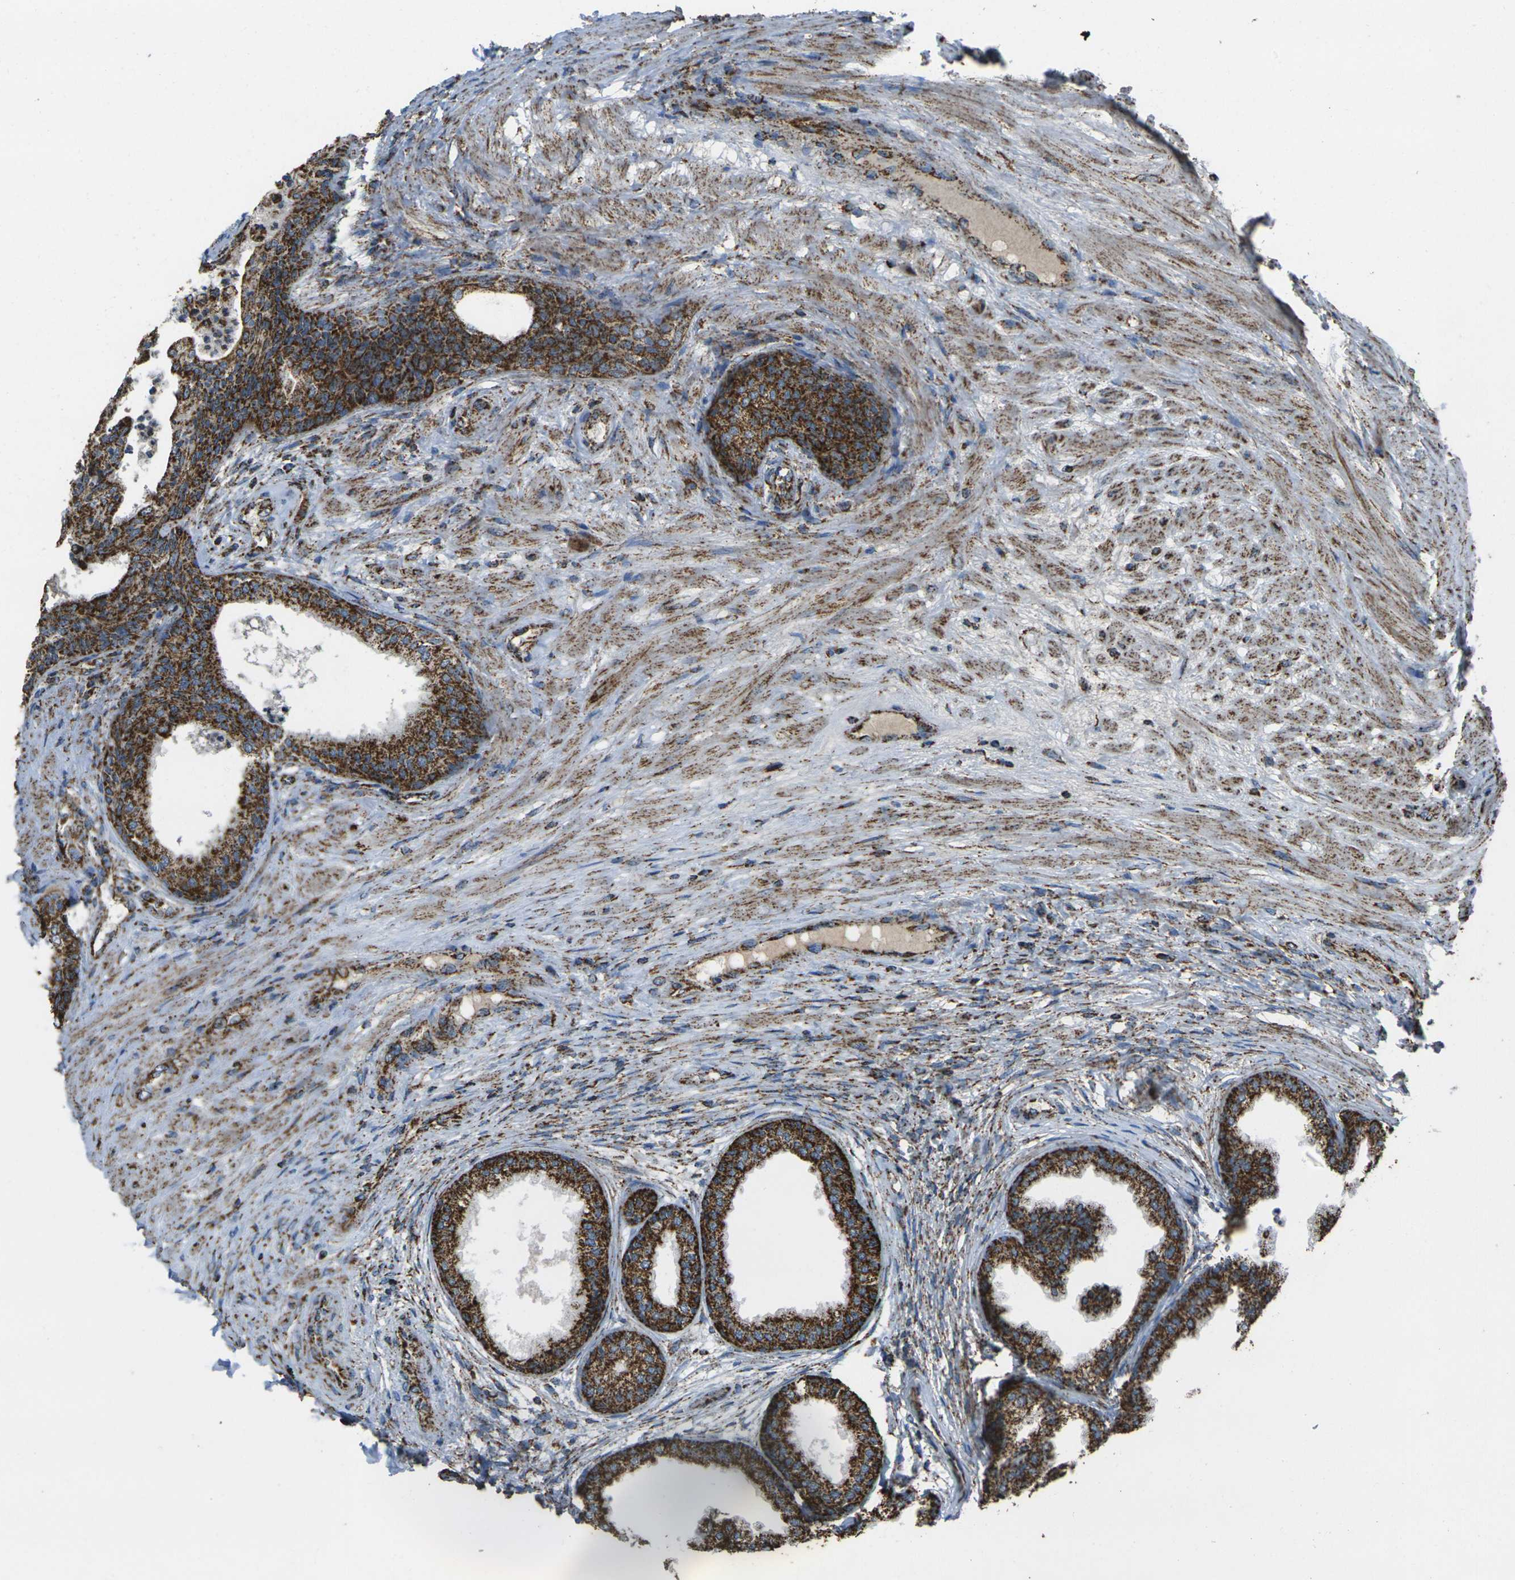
{"staining": {"intensity": "strong", "quantity": ">75%", "location": "cytoplasmic/membranous"}, "tissue": "prostate", "cell_type": "Glandular cells", "image_type": "normal", "snomed": [{"axis": "morphology", "description": "Normal tissue, NOS"}, {"axis": "topography", "description": "Prostate"}], "caption": "An immunohistochemistry (IHC) image of unremarkable tissue is shown. Protein staining in brown shows strong cytoplasmic/membranous positivity in prostate within glandular cells. (brown staining indicates protein expression, while blue staining denotes nuclei).", "gene": "KLHL5", "patient": {"sex": "male", "age": 76}}